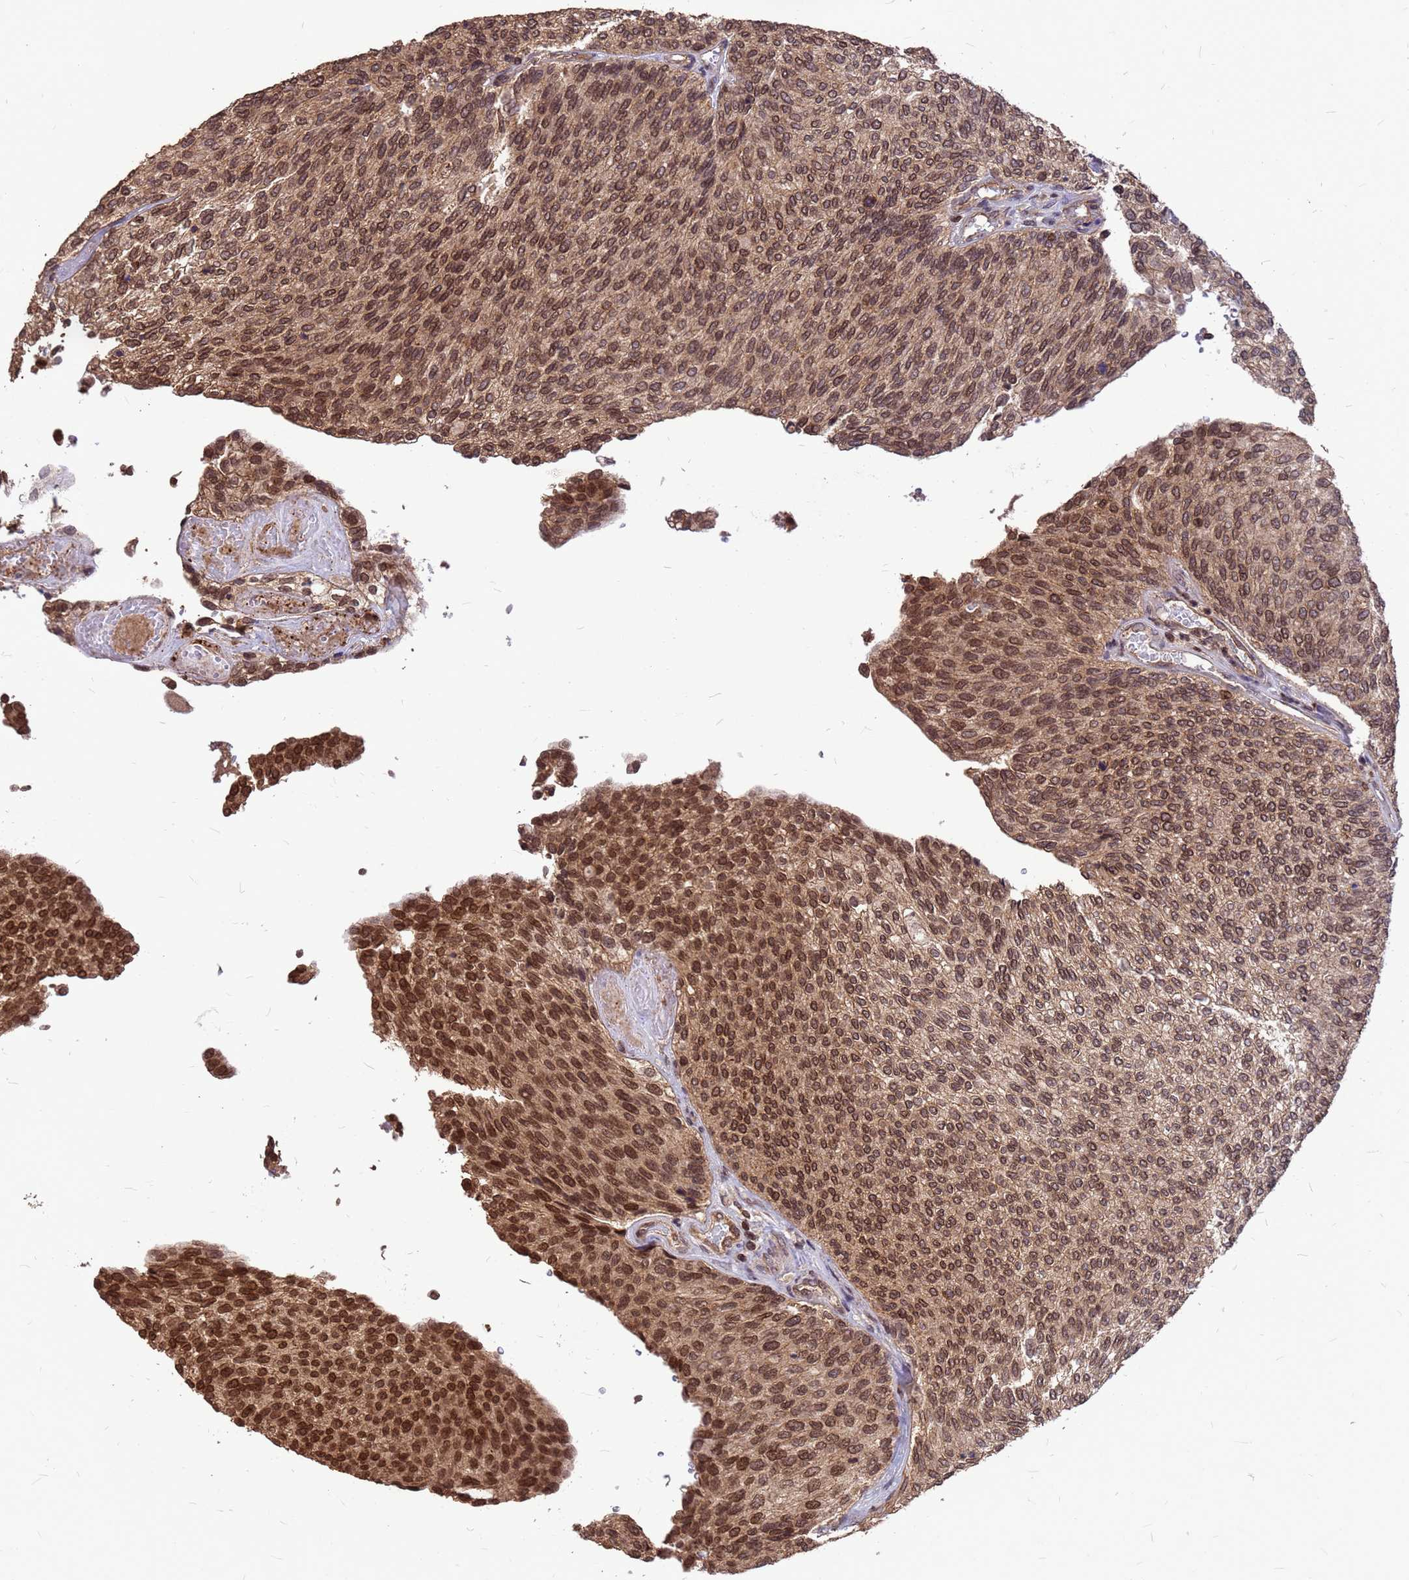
{"staining": {"intensity": "moderate", "quantity": ">75%", "location": "cytoplasmic/membranous,nuclear"}, "tissue": "urothelial cancer", "cell_type": "Tumor cells", "image_type": "cancer", "snomed": [{"axis": "morphology", "description": "Urothelial carcinoma, Low grade"}, {"axis": "topography", "description": "Urinary bladder"}], "caption": "Urothelial cancer stained with immunohistochemistry (IHC) shows moderate cytoplasmic/membranous and nuclear expression in approximately >75% of tumor cells. (DAB IHC with brightfield microscopy, high magnification).", "gene": "C1orf35", "patient": {"sex": "female", "age": 79}}